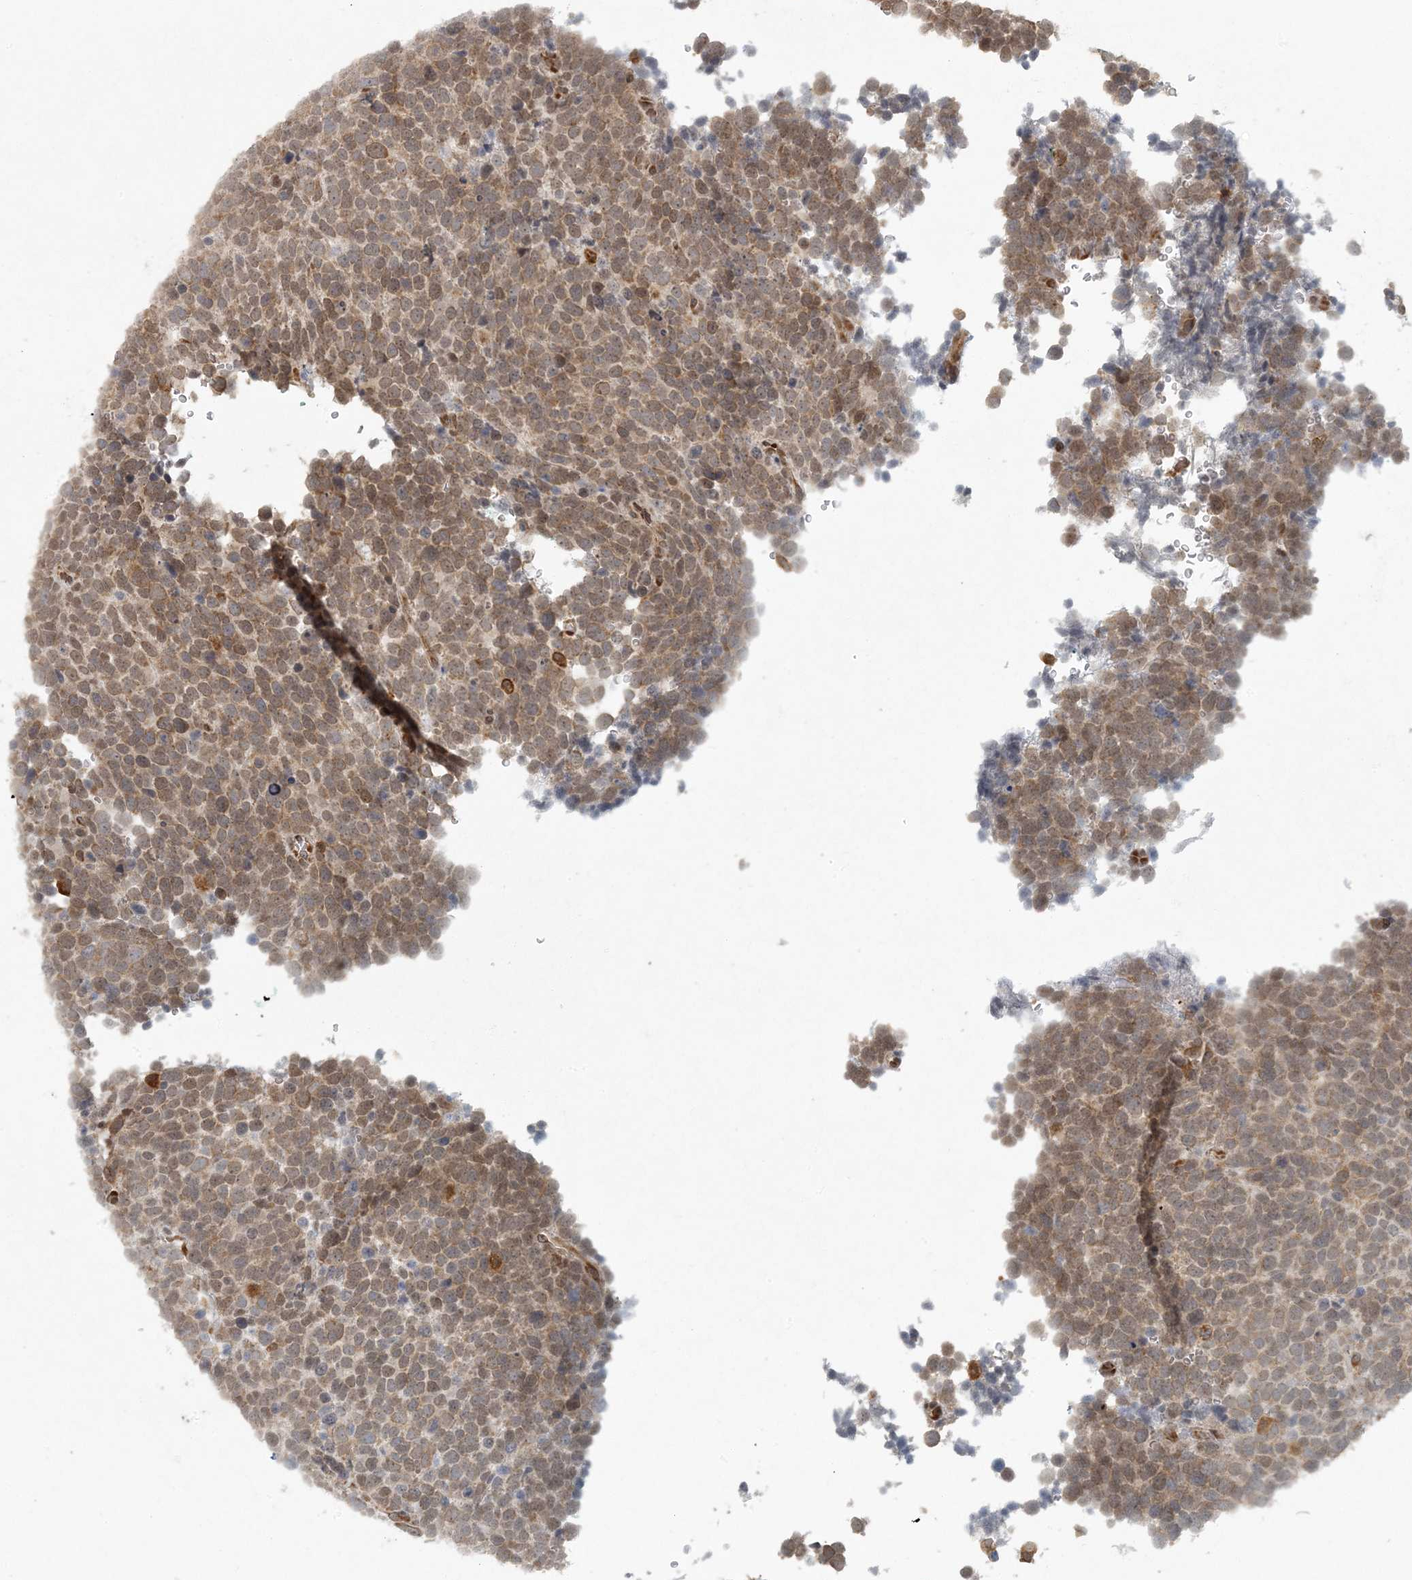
{"staining": {"intensity": "moderate", "quantity": ">75%", "location": "cytoplasmic/membranous,nuclear"}, "tissue": "urothelial cancer", "cell_type": "Tumor cells", "image_type": "cancer", "snomed": [{"axis": "morphology", "description": "Urothelial carcinoma, High grade"}, {"axis": "topography", "description": "Urinary bladder"}], "caption": "This photomicrograph displays immunohistochemistry staining of human high-grade urothelial carcinoma, with medium moderate cytoplasmic/membranous and nuclear expression in approximately >75% of tumor cells.", "gene": "AK9", "patient": {"sex": "female", "age": 82}}